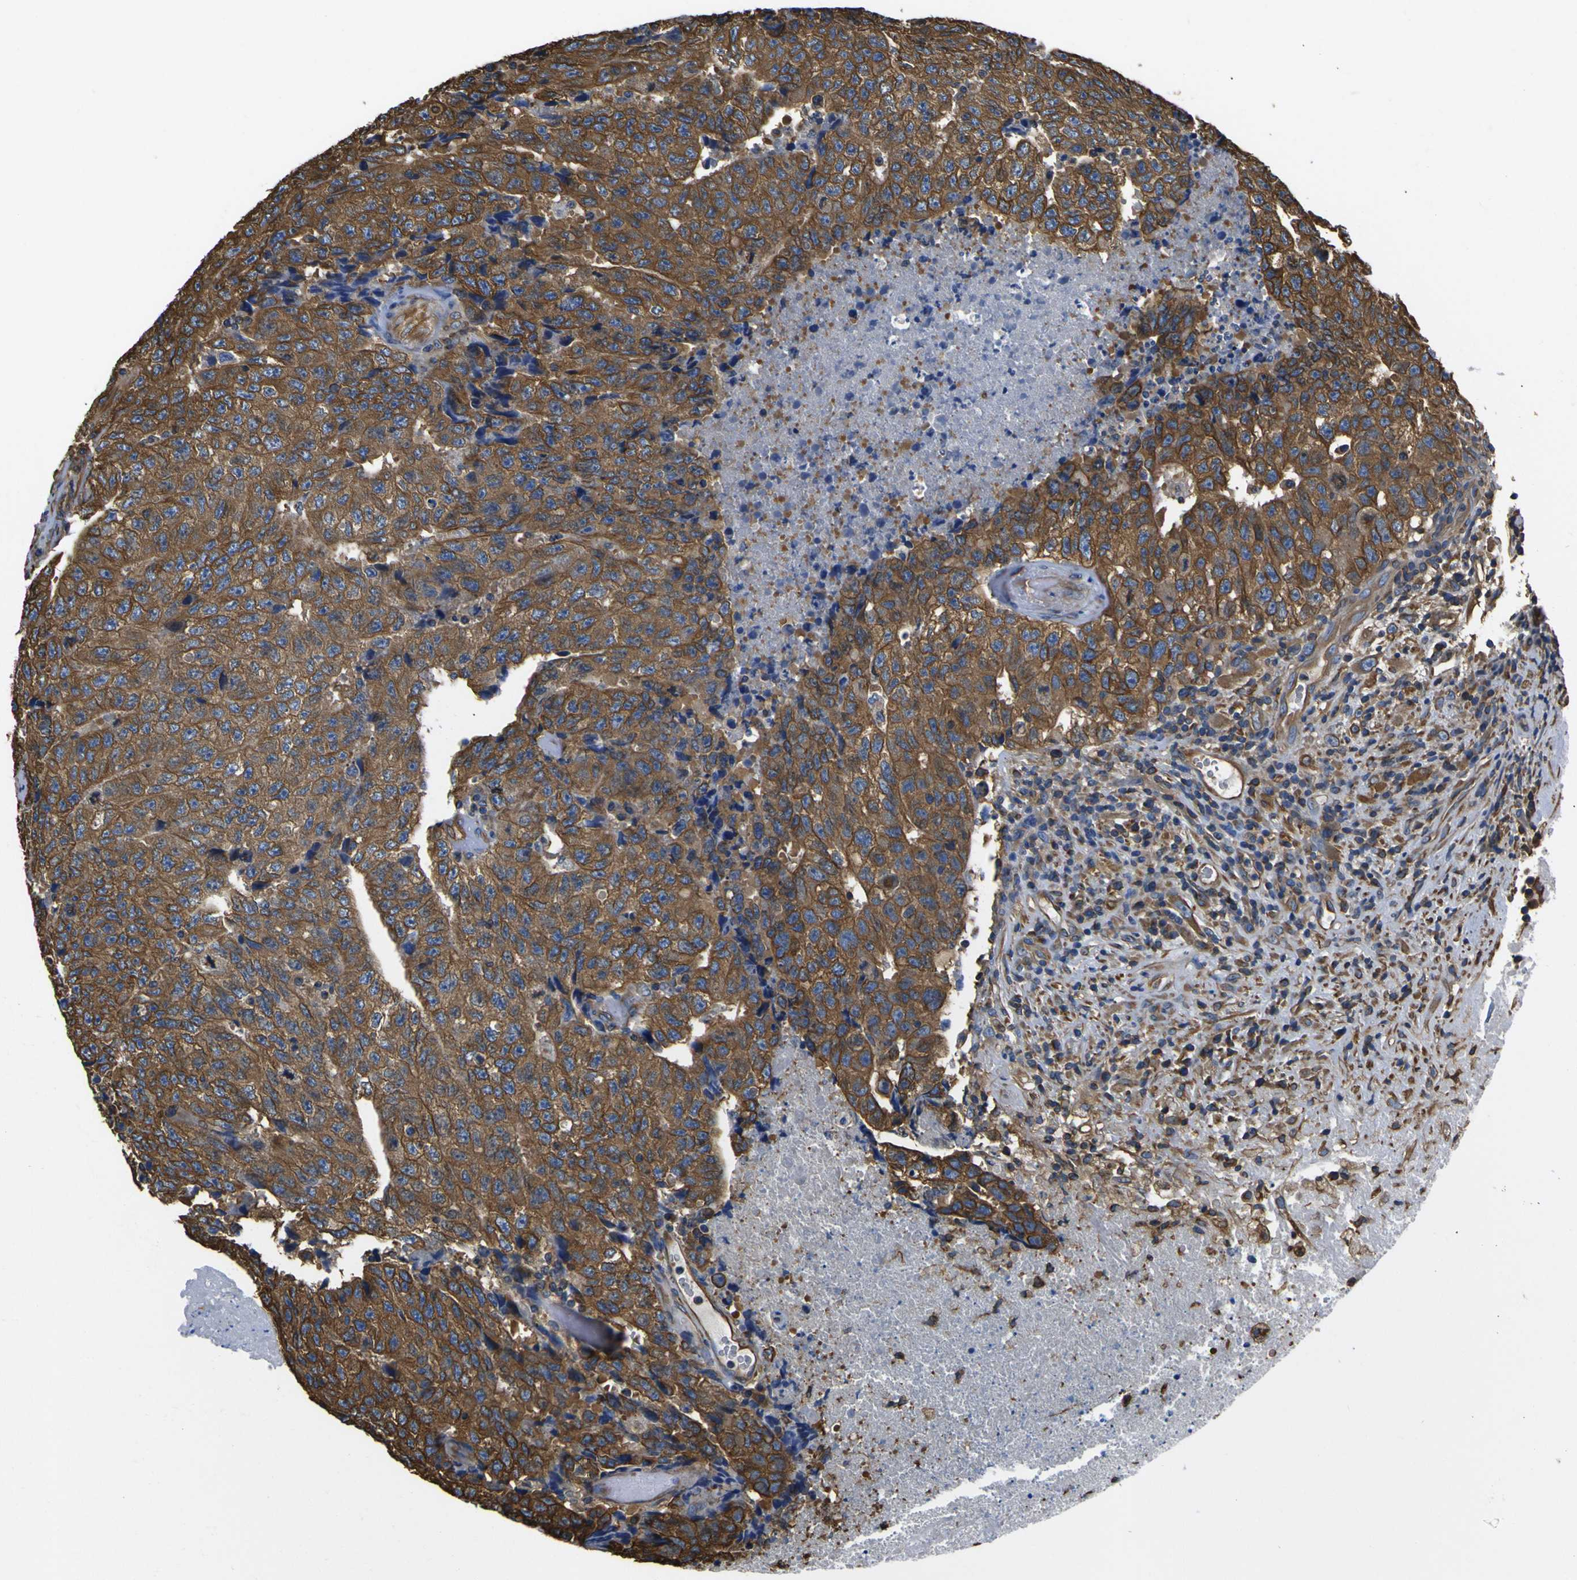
{"staining": {"intensity": "strong", "quantity": ">75%", "location": "cytoplasmic/membranous"}, "tissue": "testis cancer", "cell_type": "Tumor cells", "image_type": "cancer", "snomed": [{"axis": "morphology", "description": "Necrosis, NOS"}, {"axis": "morphology", "description": "Carcinoma, Embryonal, NOS"}, {"axis": "topography", "description": "Testis"}], "caption": "The photomicrograph displays immunohistochemical staining of testis cancer. There is strong cytoplasmic/membranous staining is identified in about >75% of tumor cells.", "gene": "TUBB", "patient": {"sex": "male", "age": 19}}